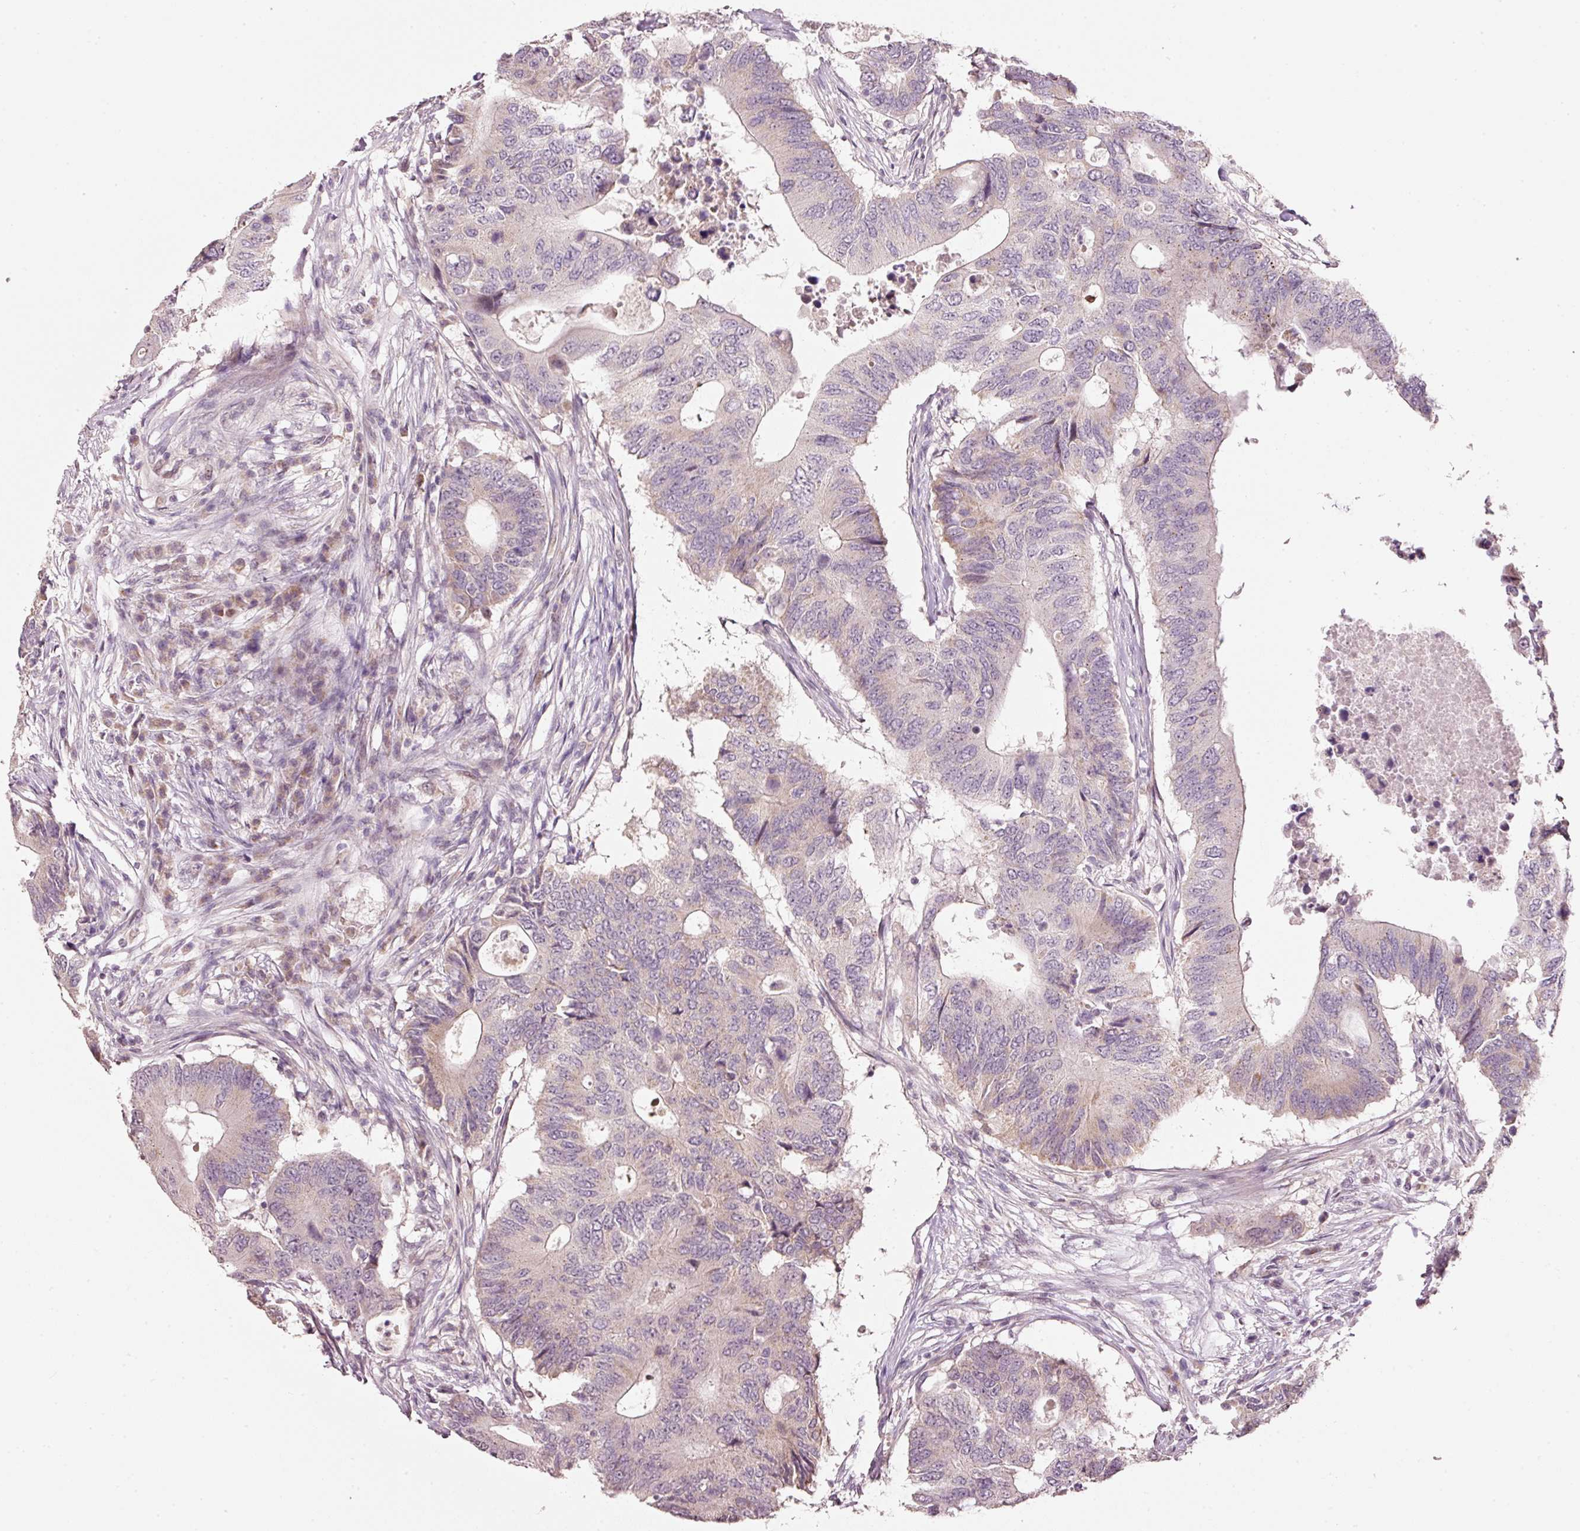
{"staining": {"intensity": "negative", "quantity": "none", "location": "none"}, "tissue": "colorectal cancer", "cell_type": "Tumor cells", "image_type": "cancer", "snomed": [{"axis": "morphology", "description": "Adenocarcinoma, NOS"}, {"axis": "topography", "description": "Colon"}], "caption": "A histopathology image of colorectal cancer stained for a protein reveals no brown staining in tumor cells.", "gene": "TOB2", "patient": {"sex": "male", "age": 71}}